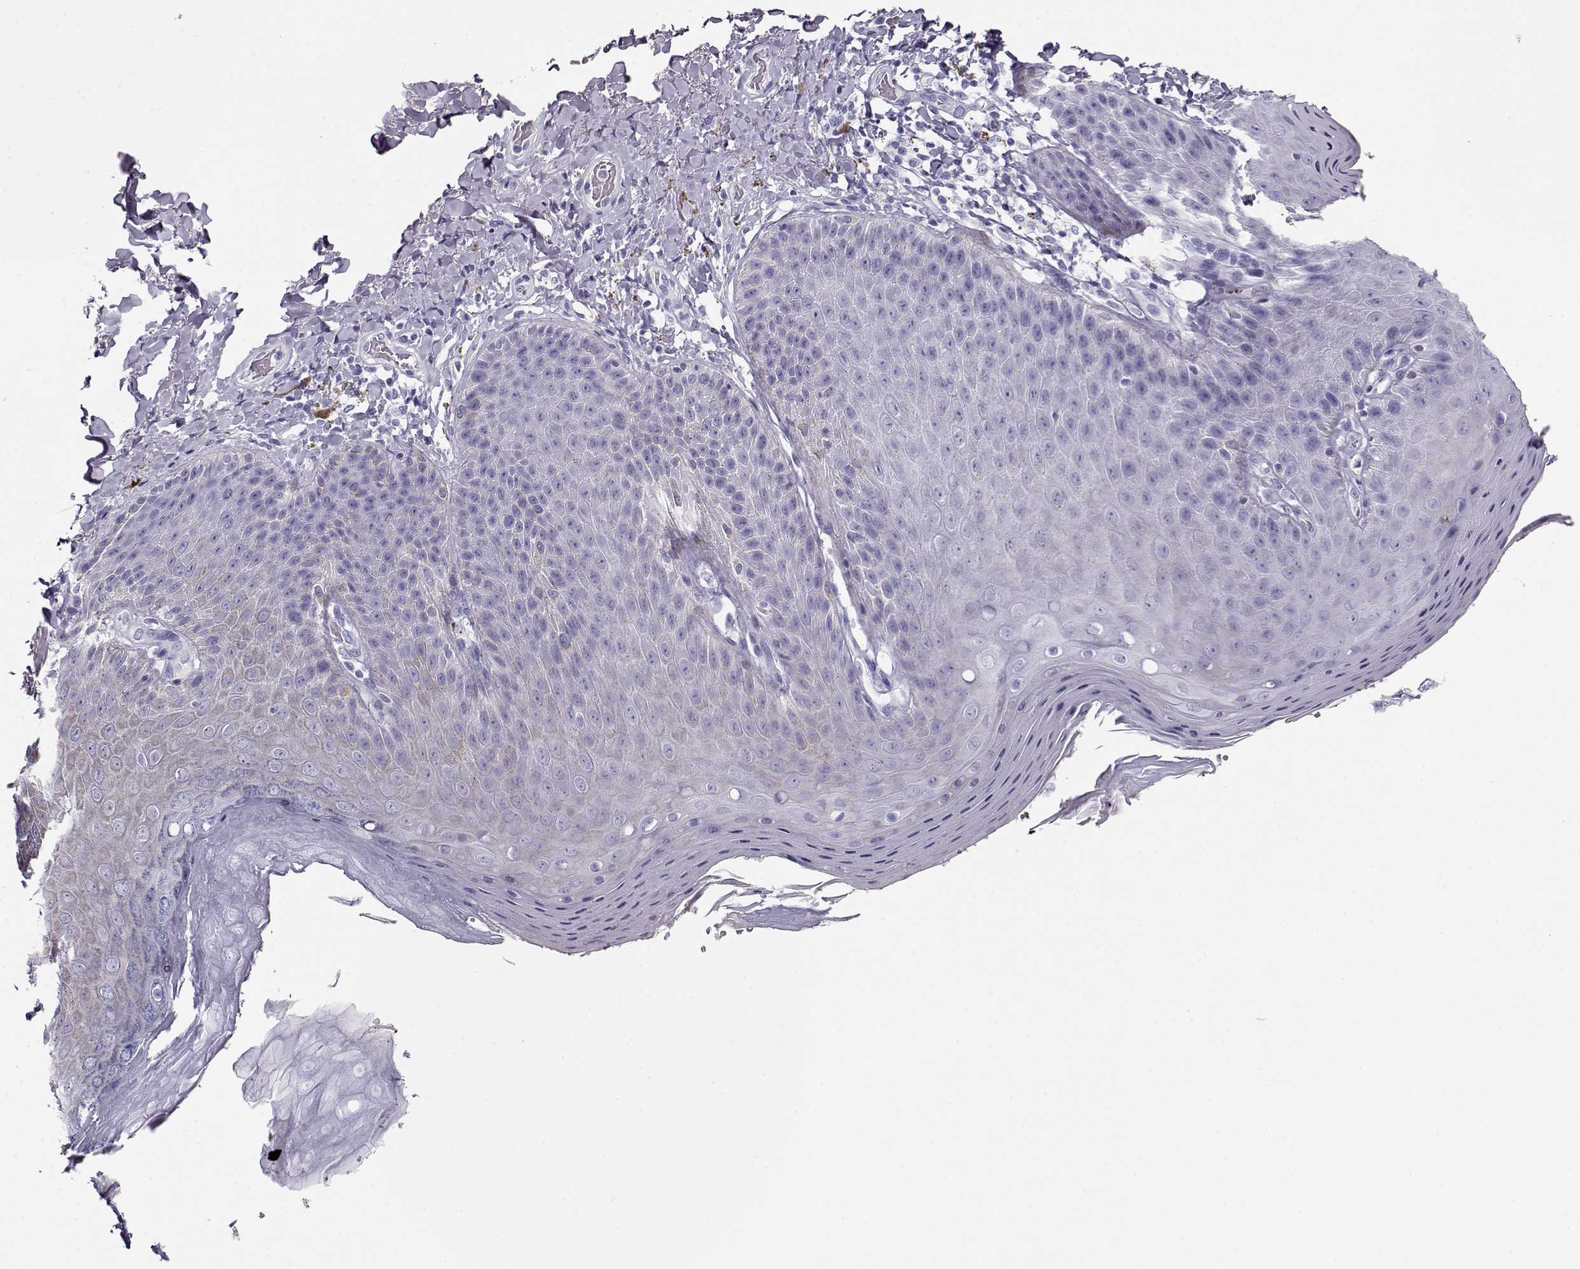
{"staining": {"intensity": "negative", "quantity": "none", "location": "none"}, "tissue": "skin", "cell_type": "Epidermal cells", "image_type": "normal", "snomed": [{"axis": "morphology", "description": "Normal tissue, NOS"}, {"axis": "topography", "description": "Anal"}], "caption": "A histopathology image of human skin is negative for staining in epidermal cells.", "gene": "CRX", "patient": {"sex": "male", "age": 53}}